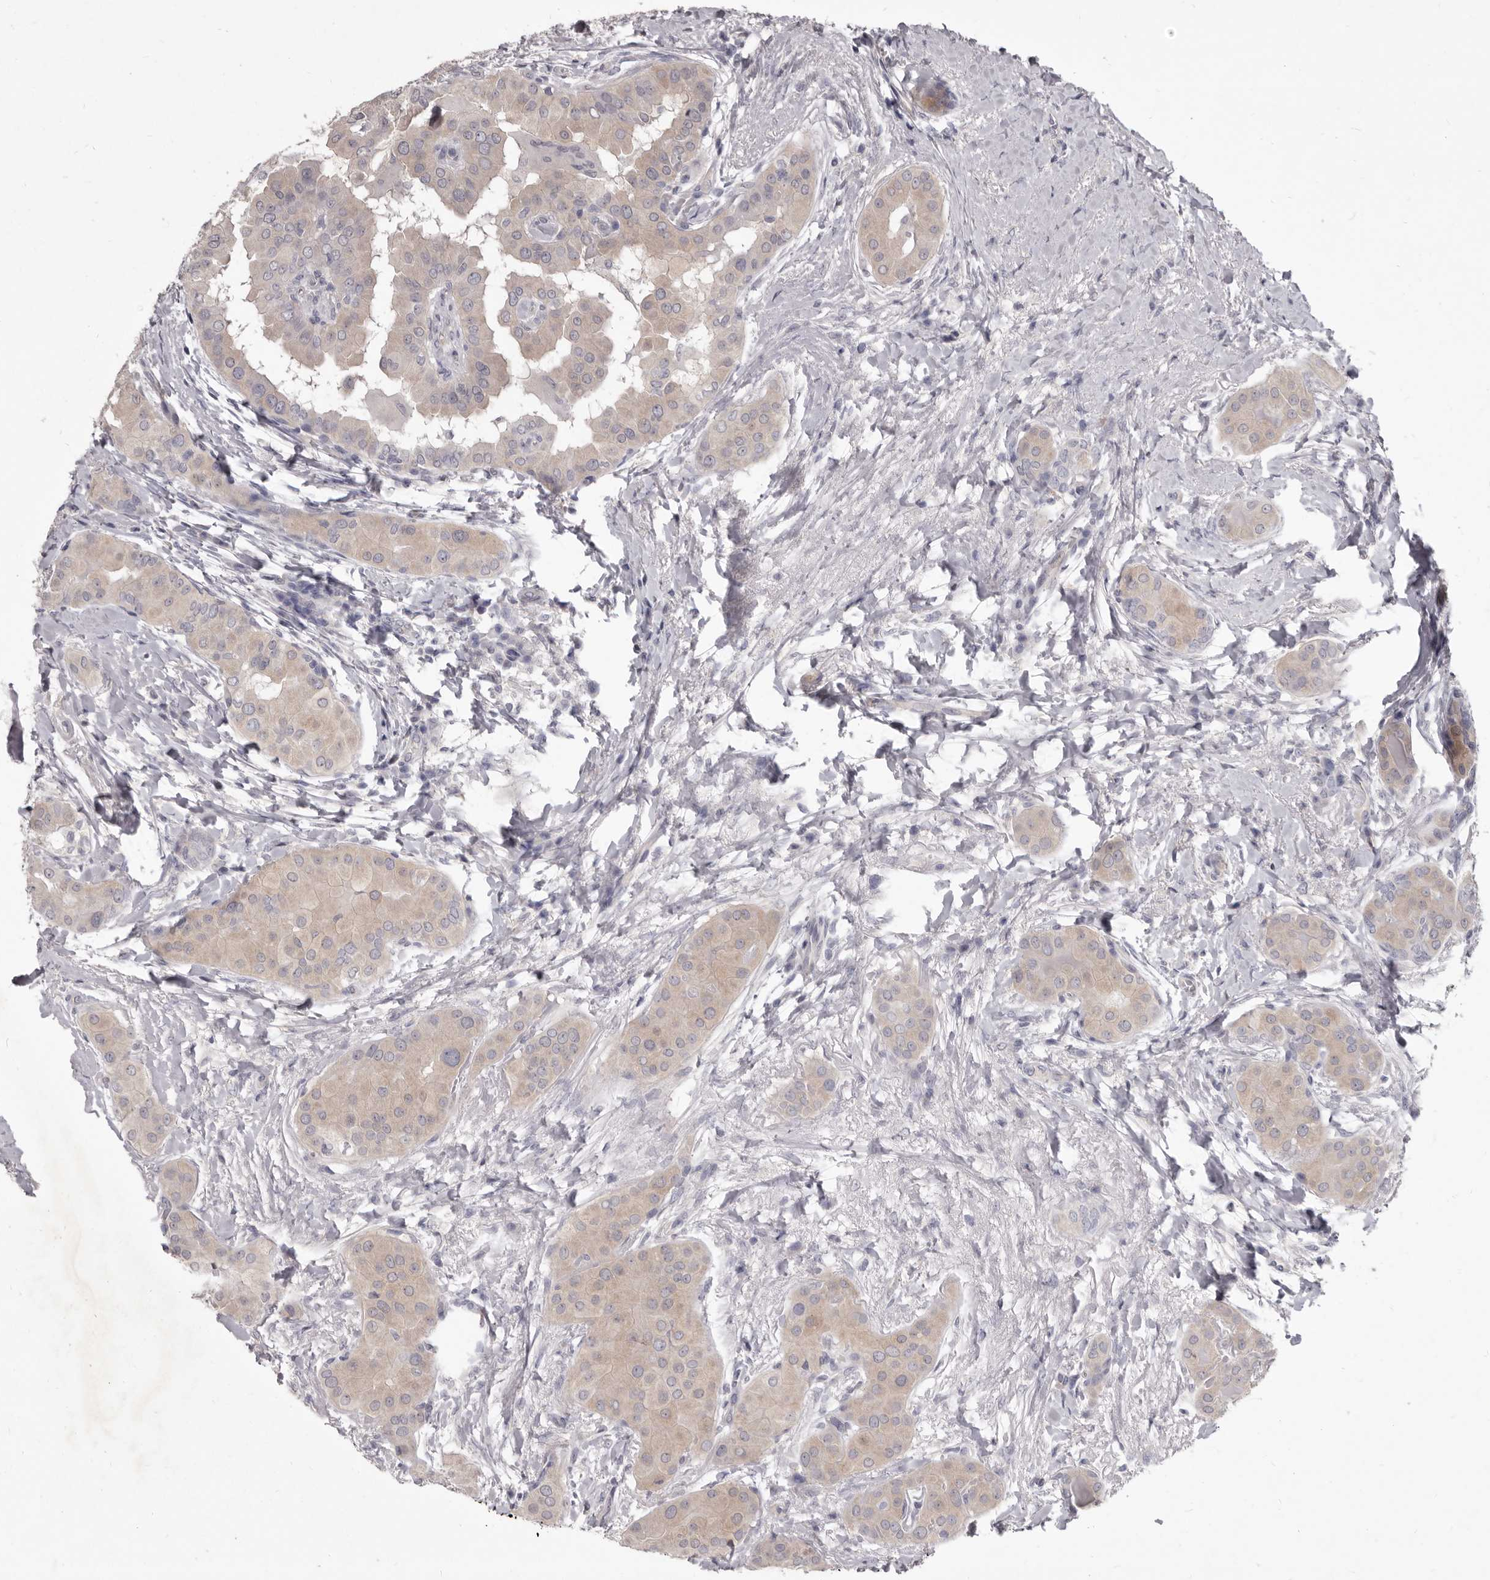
{"staining": {"intensity": "weak", "quantity": ">75%", "location": "cytoplasmic/membranous"}, "tissue": "thyroid cancer", "cell_type": "Tumor cells", "image_type": "cancer", "snomed": [{"axis": "morphology", "description": "Papillary adenocarcinoma, NOS"}, {"axis": "topography", "description": "Thyroid gland"}], "caption": "Immunohistochemical staining of thyroid cancer (papillary adenocarcinoma) exhibits low levels of weak cytoplasmic/membranous positivity in approximately >75% of tumor cells.", "gene": "GSK3B", "patient": {"sex": "male", "age": 33}}